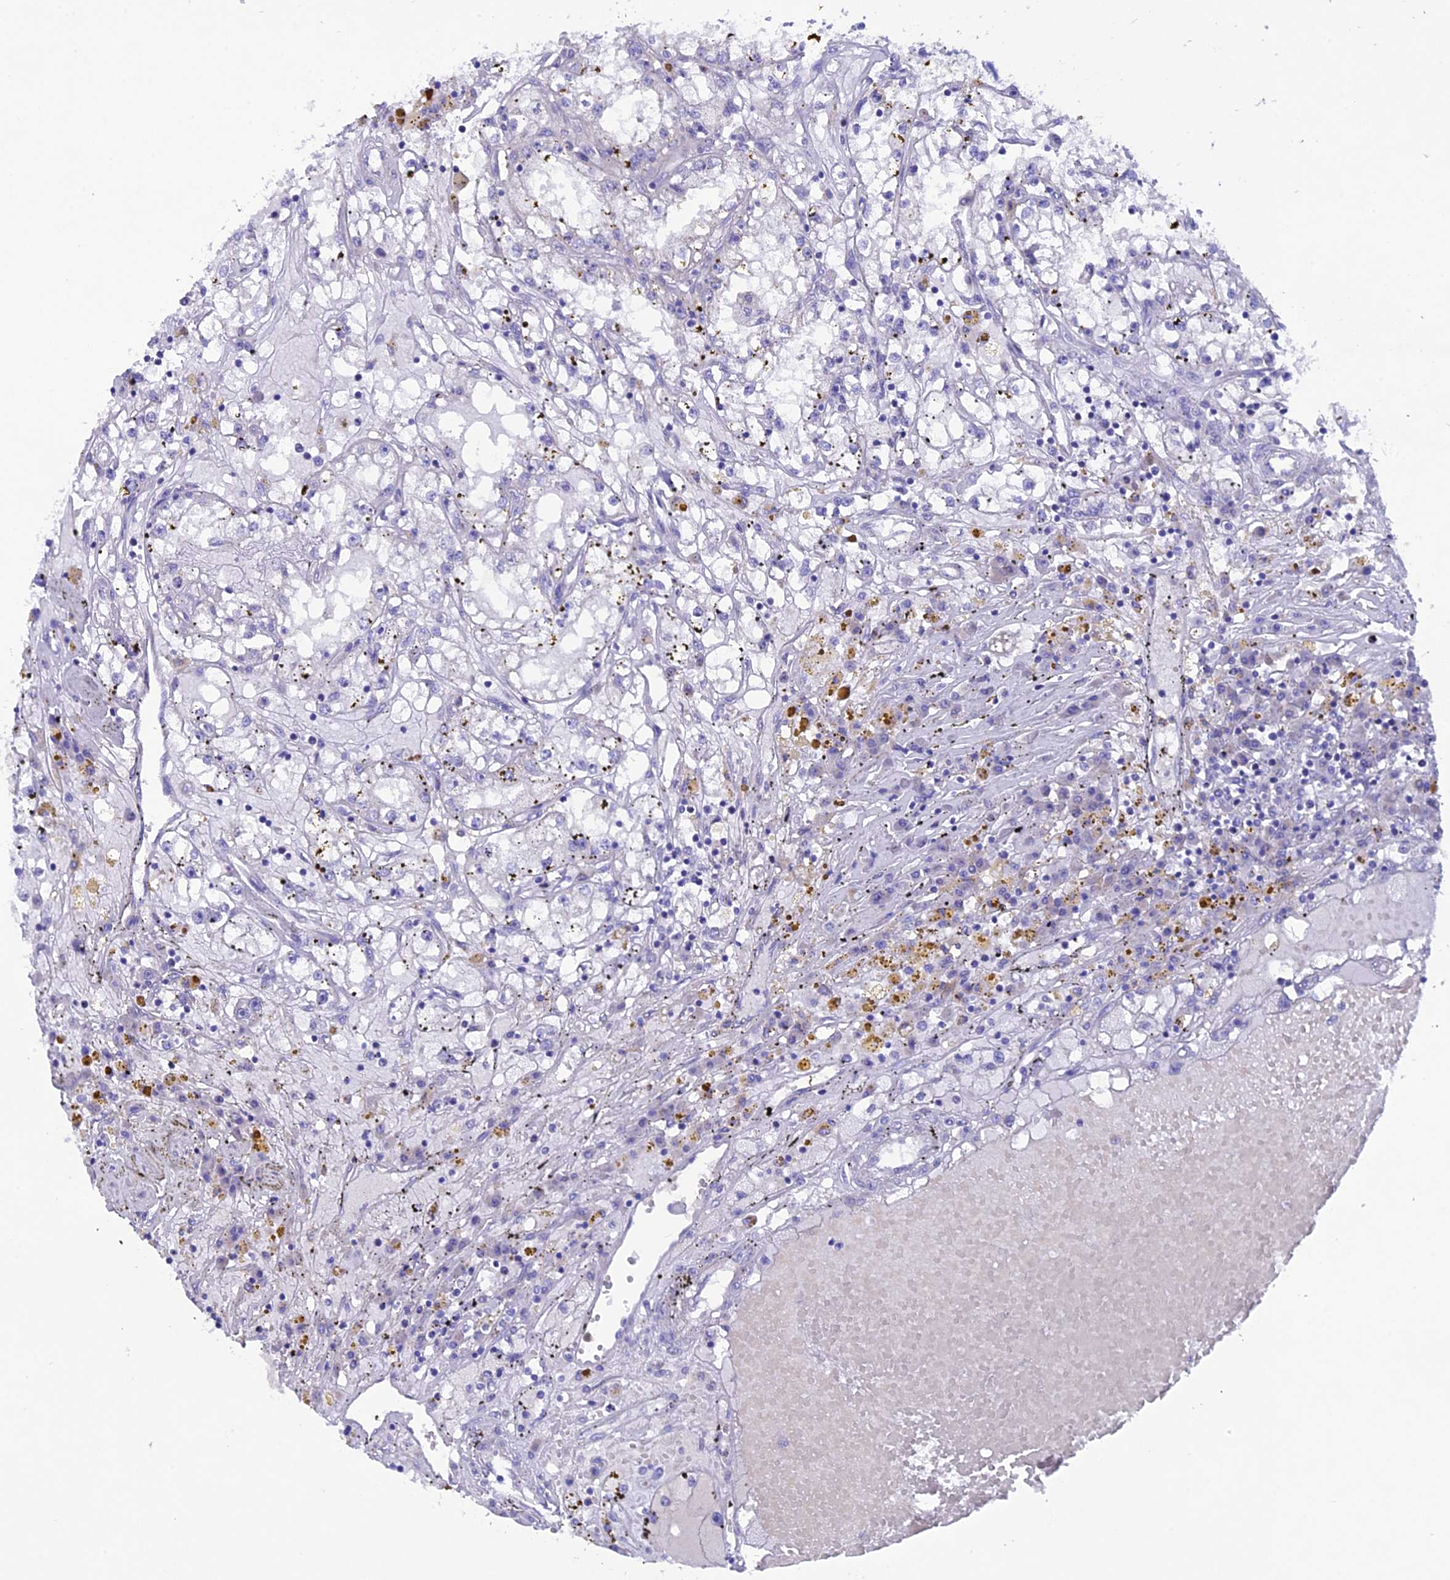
{"staining": {"intensity": "negative", "quantity": "none", "location": "none"}, "tissue": "renal cancer", "cell_type": "Tumor cells", "image_type": "cancer", "snomed": [{"axis": "morphology", "description": "Adenocarcinoma, NOS"}, {"axis": "topography", "description": "Kidney"}], "caption": "A high-resolution histopathology image shows IHC staining of renal cancer, which demonstrates no significant staining in tumor cells.", "gene": "TMEM138", "patient": {"sex": "male", "age": 56}}